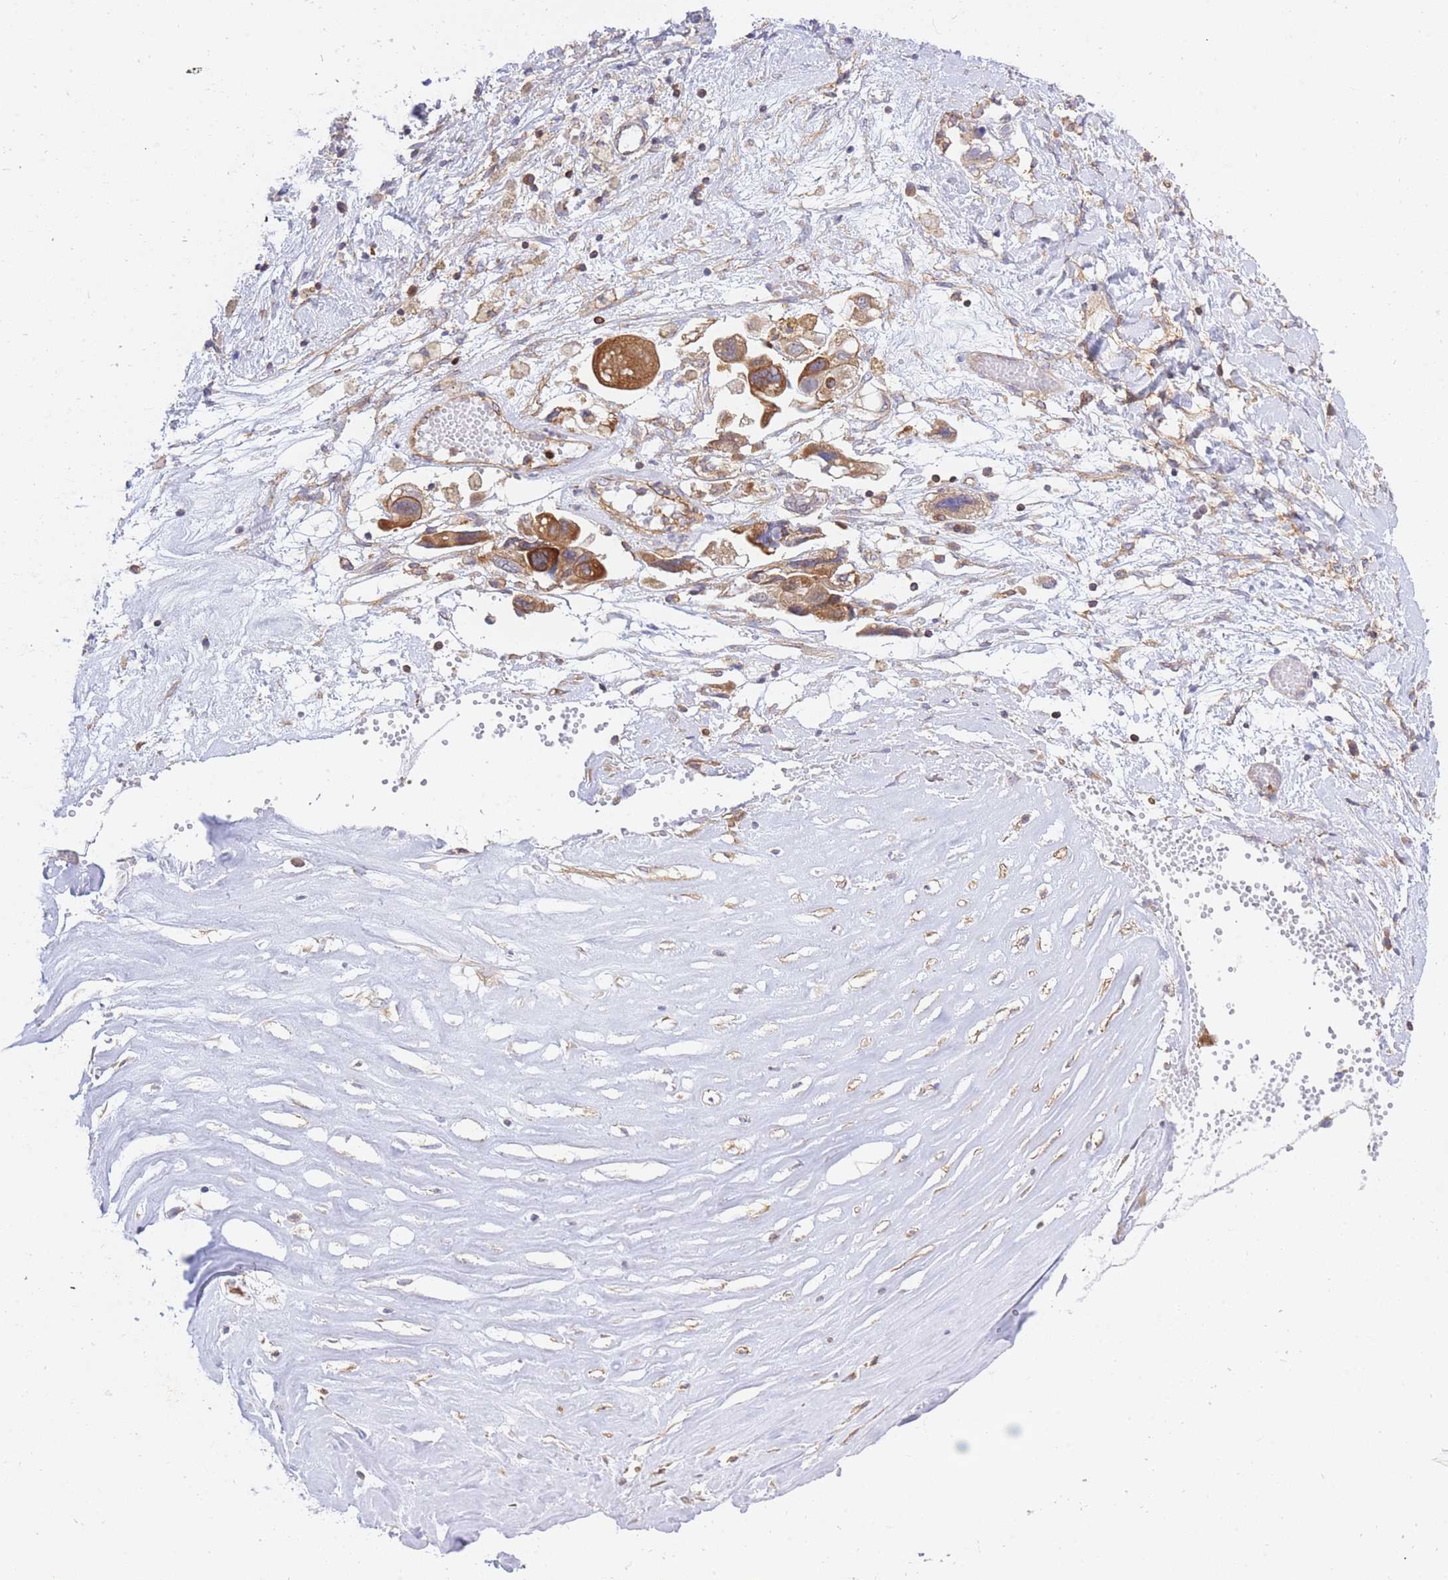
{"staining": {"intensity": "moderate", "quantity": "<25%", "location": "cytoplasmic/membranous"}, "tissue": "ovarian cancer", "cell_type": "Tumor cells", "image_type": "cancer", "snomed": [{"axis": "morphology", "description": "Carcinoma, NOS"}, {"axis": "morphology", "description": "Cystadenocarcinoma, serous, NOS"}, {"axis": "topography", "description": "Ovary"}], "caption": "Moderate cytoplasmic/membranous positivity is identified in approximately <25% of tumor cells in ovarian serous cystadenocarcinoma.", "gene": "REM1", "patient": {"sex": "female", "age": 69}}